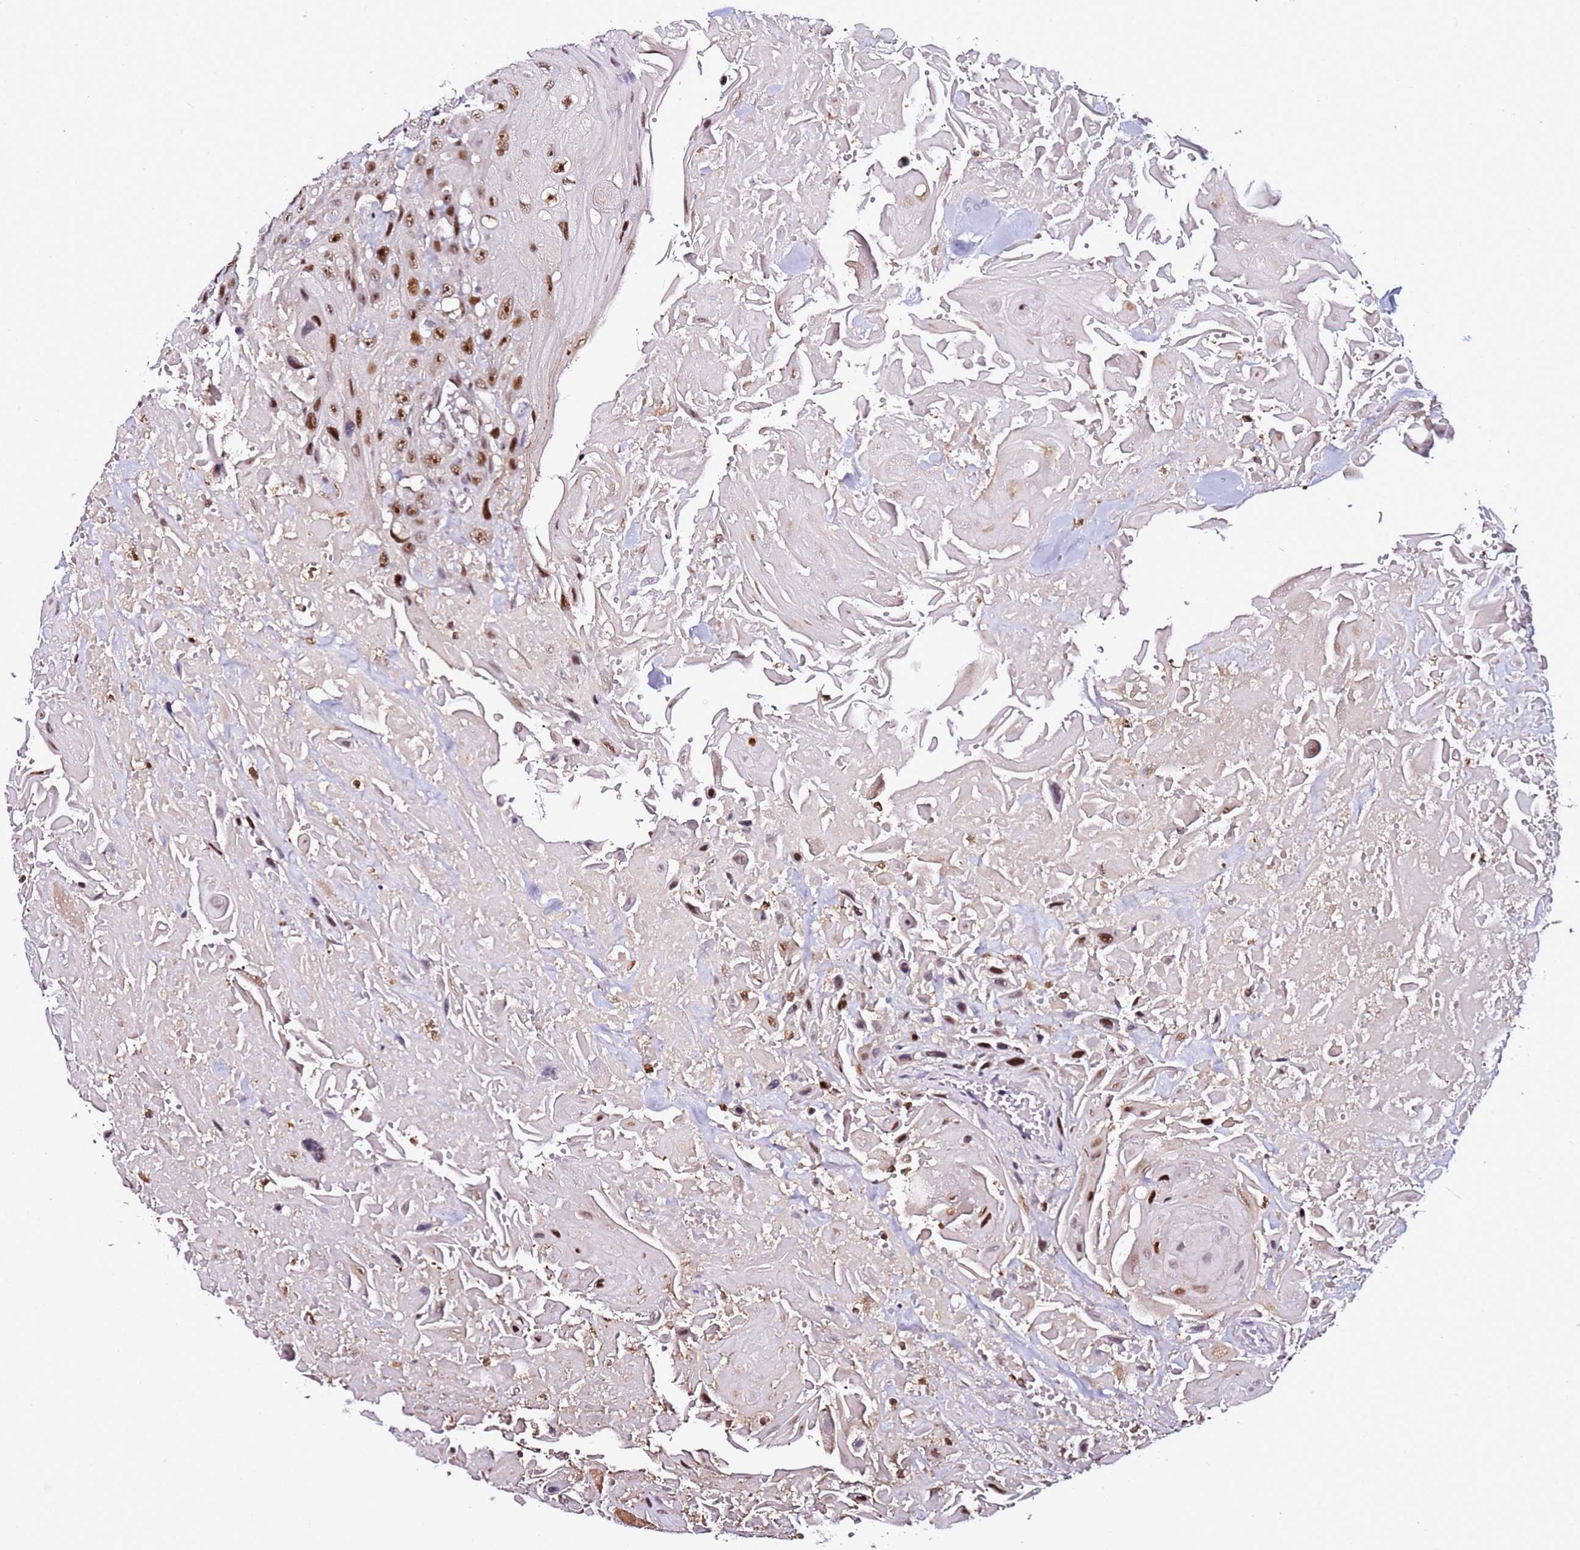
{"staining": {"intensity": "moderate", "quantity": ">75%", "location": "nuclear"}, "tissue": "head and neck cancer", "cell_type": "Tumor cells", "image_type": "cancer", "snomed": [{"axis": "morphology", "description": "Squamous cell carcinoma, NOS"}, {"axis": "topography", "description": "Head-Neck"}], "caption": "This micrograph reveals IHC staining of human squamous cell carcinoma (head and neck), with medium moderate nuclear expression in approximately >75% of tumor cells.", "gene": "FCF1", "patient": {"sex": "male", "age": 81}}